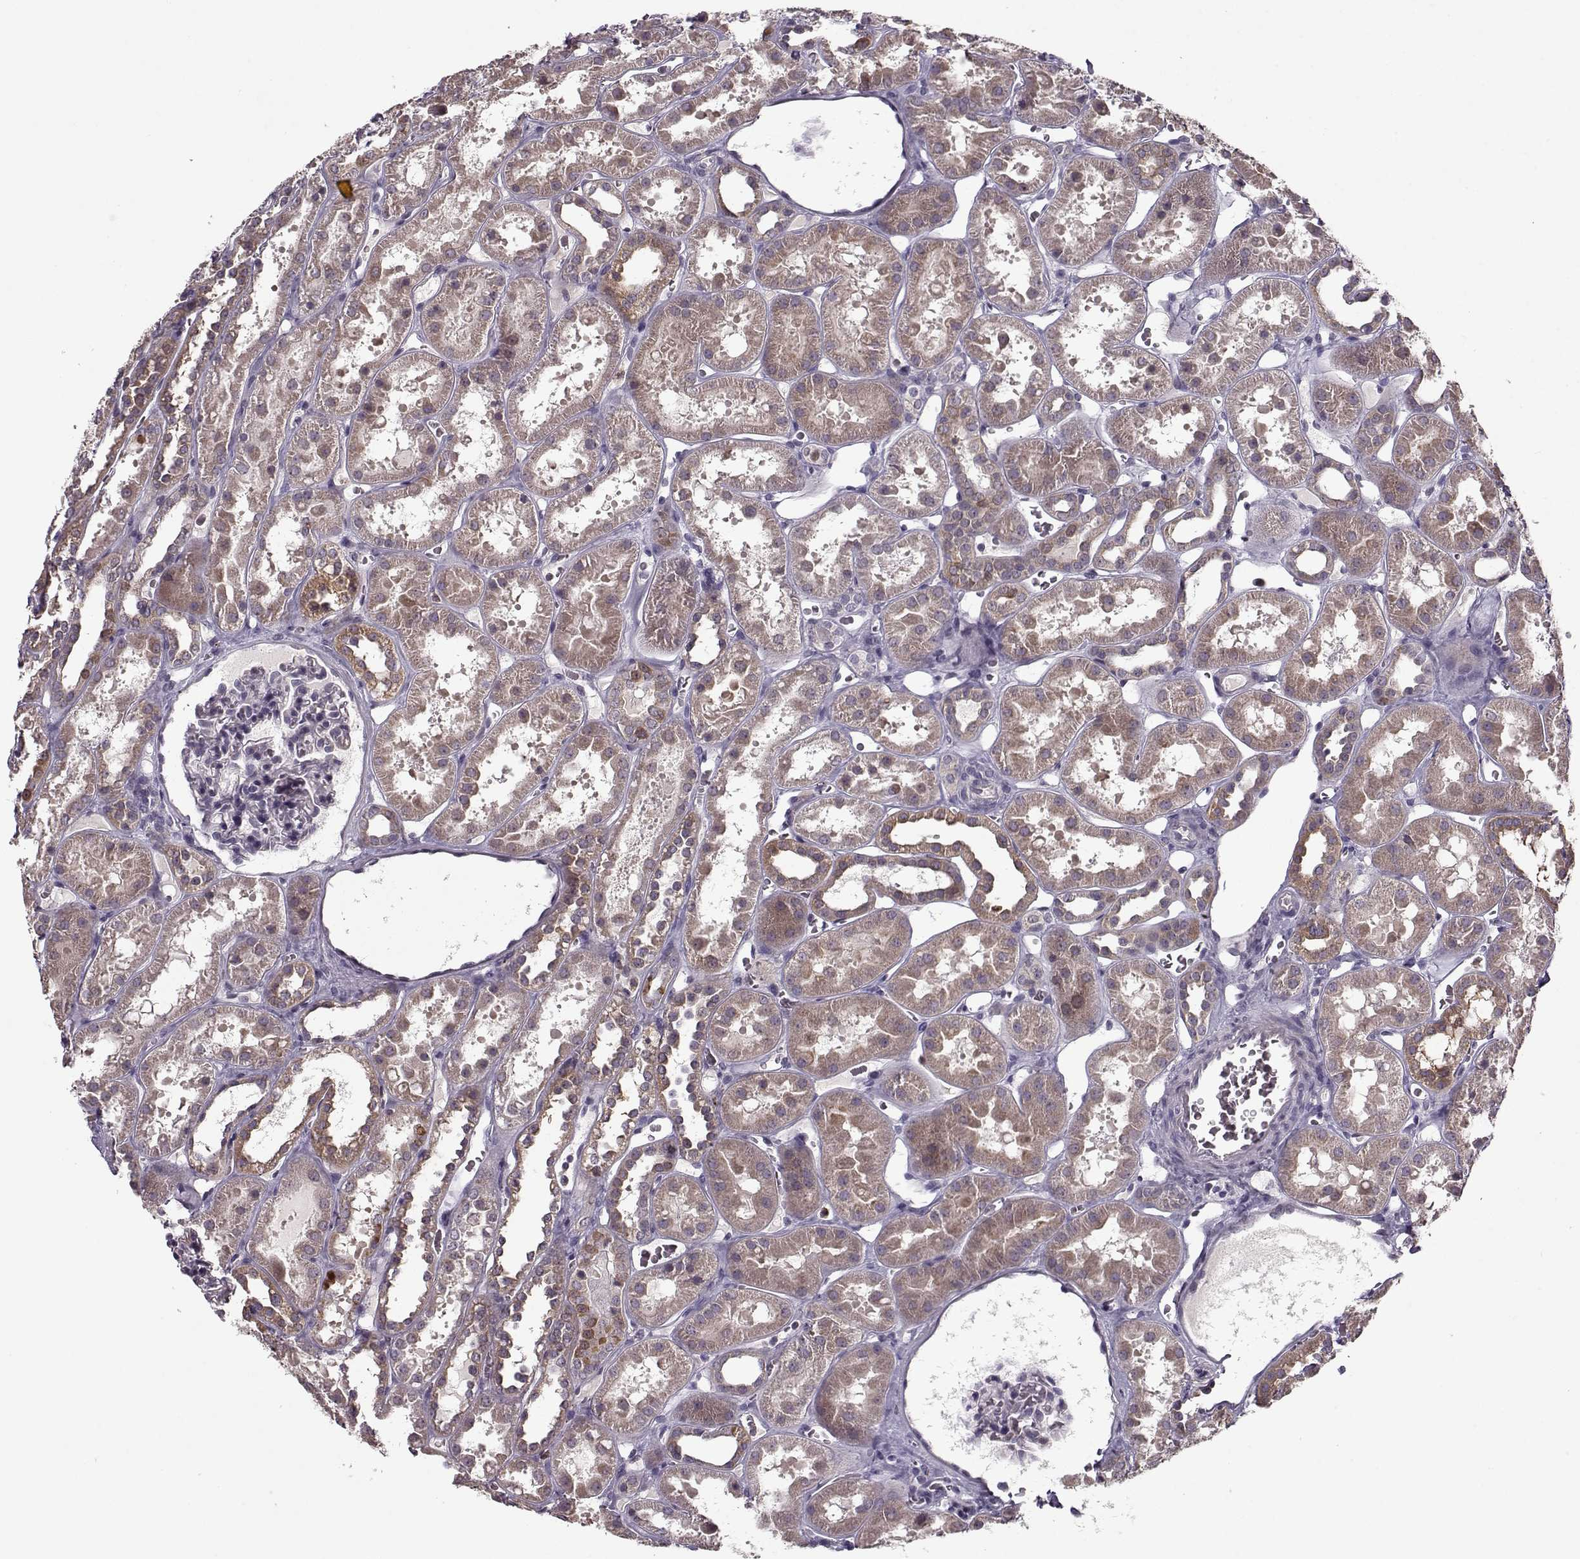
{"staining": {"intensity": "negative", "quantity": "none", "location": "none"}, "tissue": "kidney", "cell_type": "Cells in glomeruli", "image_type": "normal", "snomed": [{"axis": "morphology", "description": "Normal tissue, NOS"}, {"axis": "topography", "description": "Kidney"}], "caption": "This is a photomicrograph of immunohistochemistry (IHC) staining of normal kidney, which shows no expression in cells in glomeruli. Brightfield microscopy of immunohistochemistry (IHC) stained with DAB (brown) and hematoxylin (blue), captured at high magnification.", "gene": "ACOT11", "patient": {"sex": "female", "age": 41}}